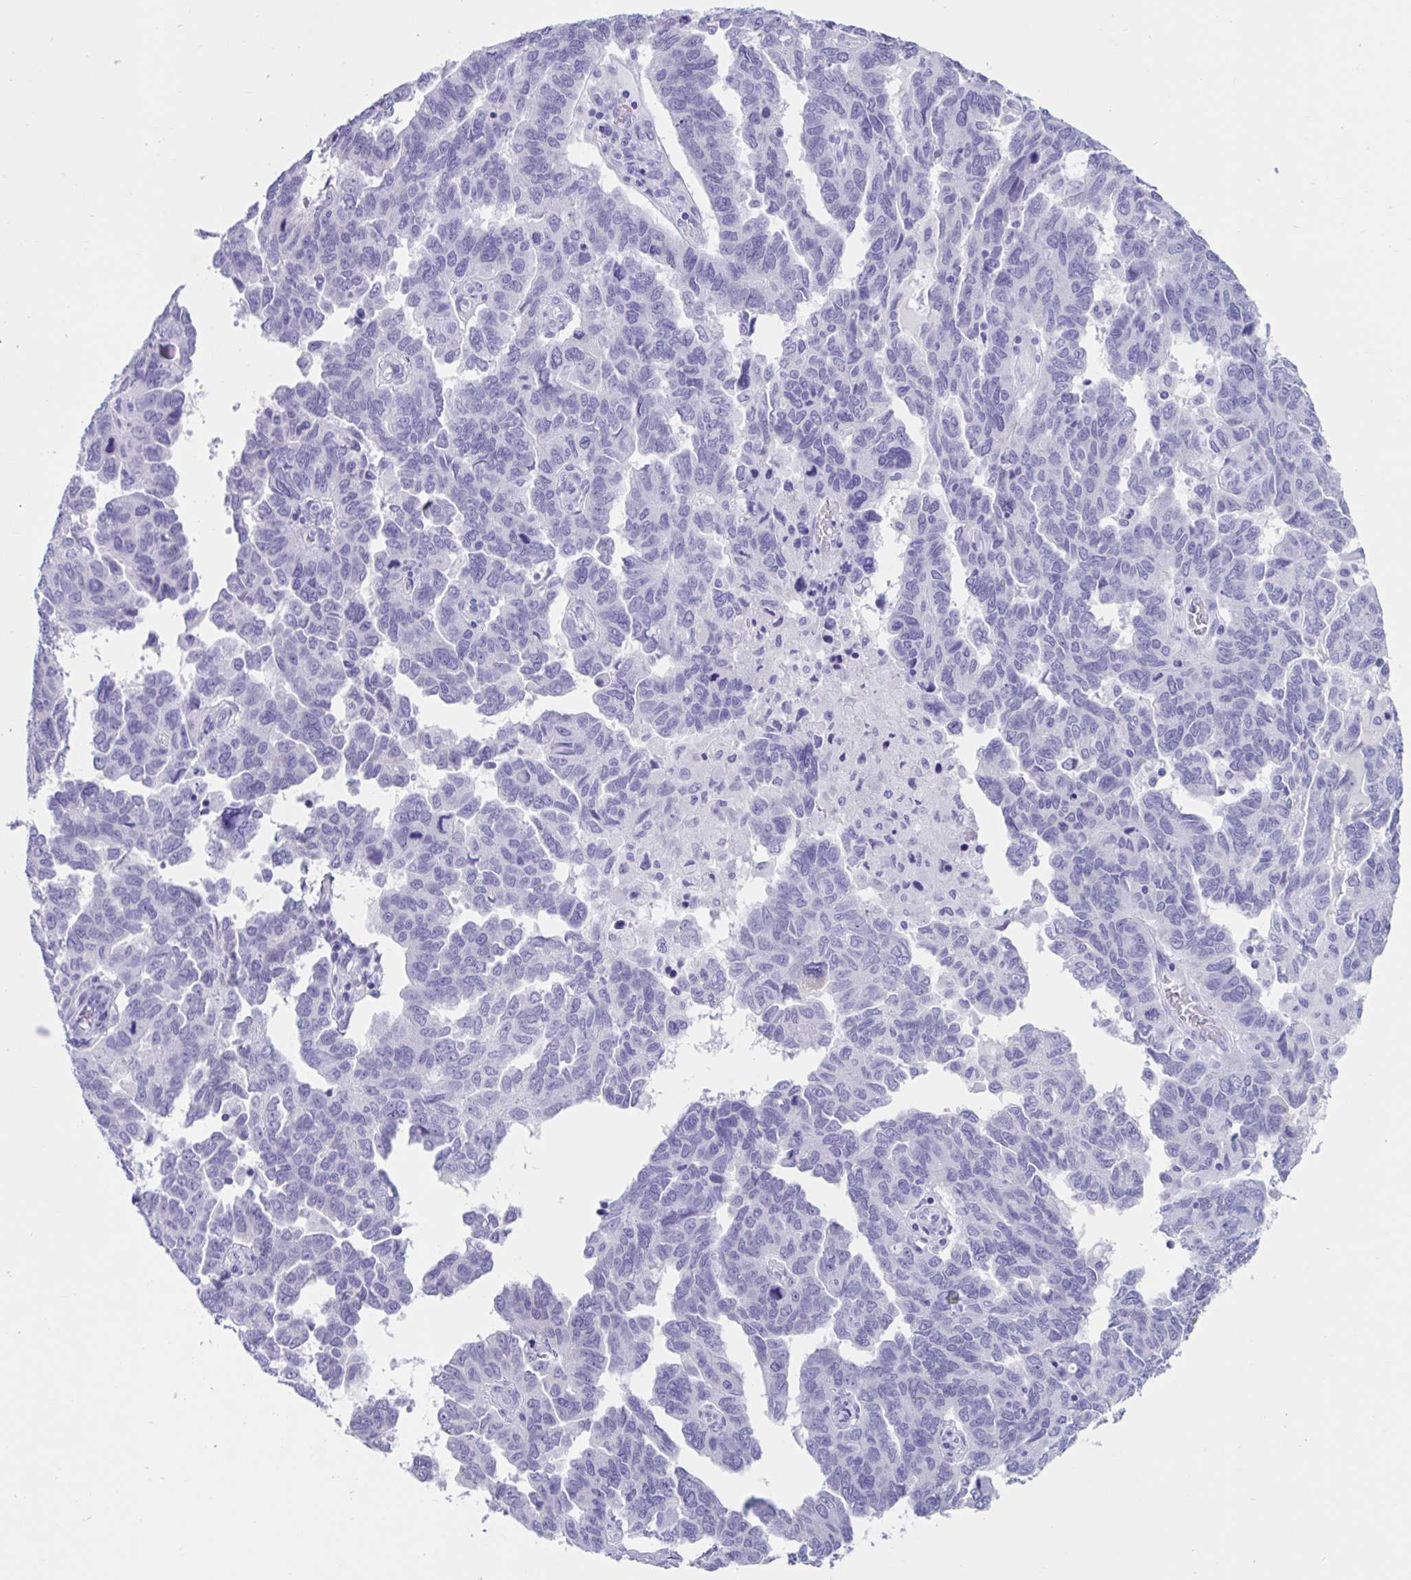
{"staining": {"intensity": "negative", "quantity": "none", "location": "none"}, "tissue": "ovarian cancer", "cell_type": "Tumor cells", "image_type": "cancer", "snomed": [{"axis": "morphology", "description": "Cystadenocarcinoma, serous, NOS"}, {"axis": "topography", "description": "Ovary"}], "caption": "This is an immunohistochemistry photomicrograph of serous cystadenocarcinoma (ovarian). There is no staining in tumor cells.", "gene": "TMEM35A", "patient": {"sex": "female", "age": 64}}